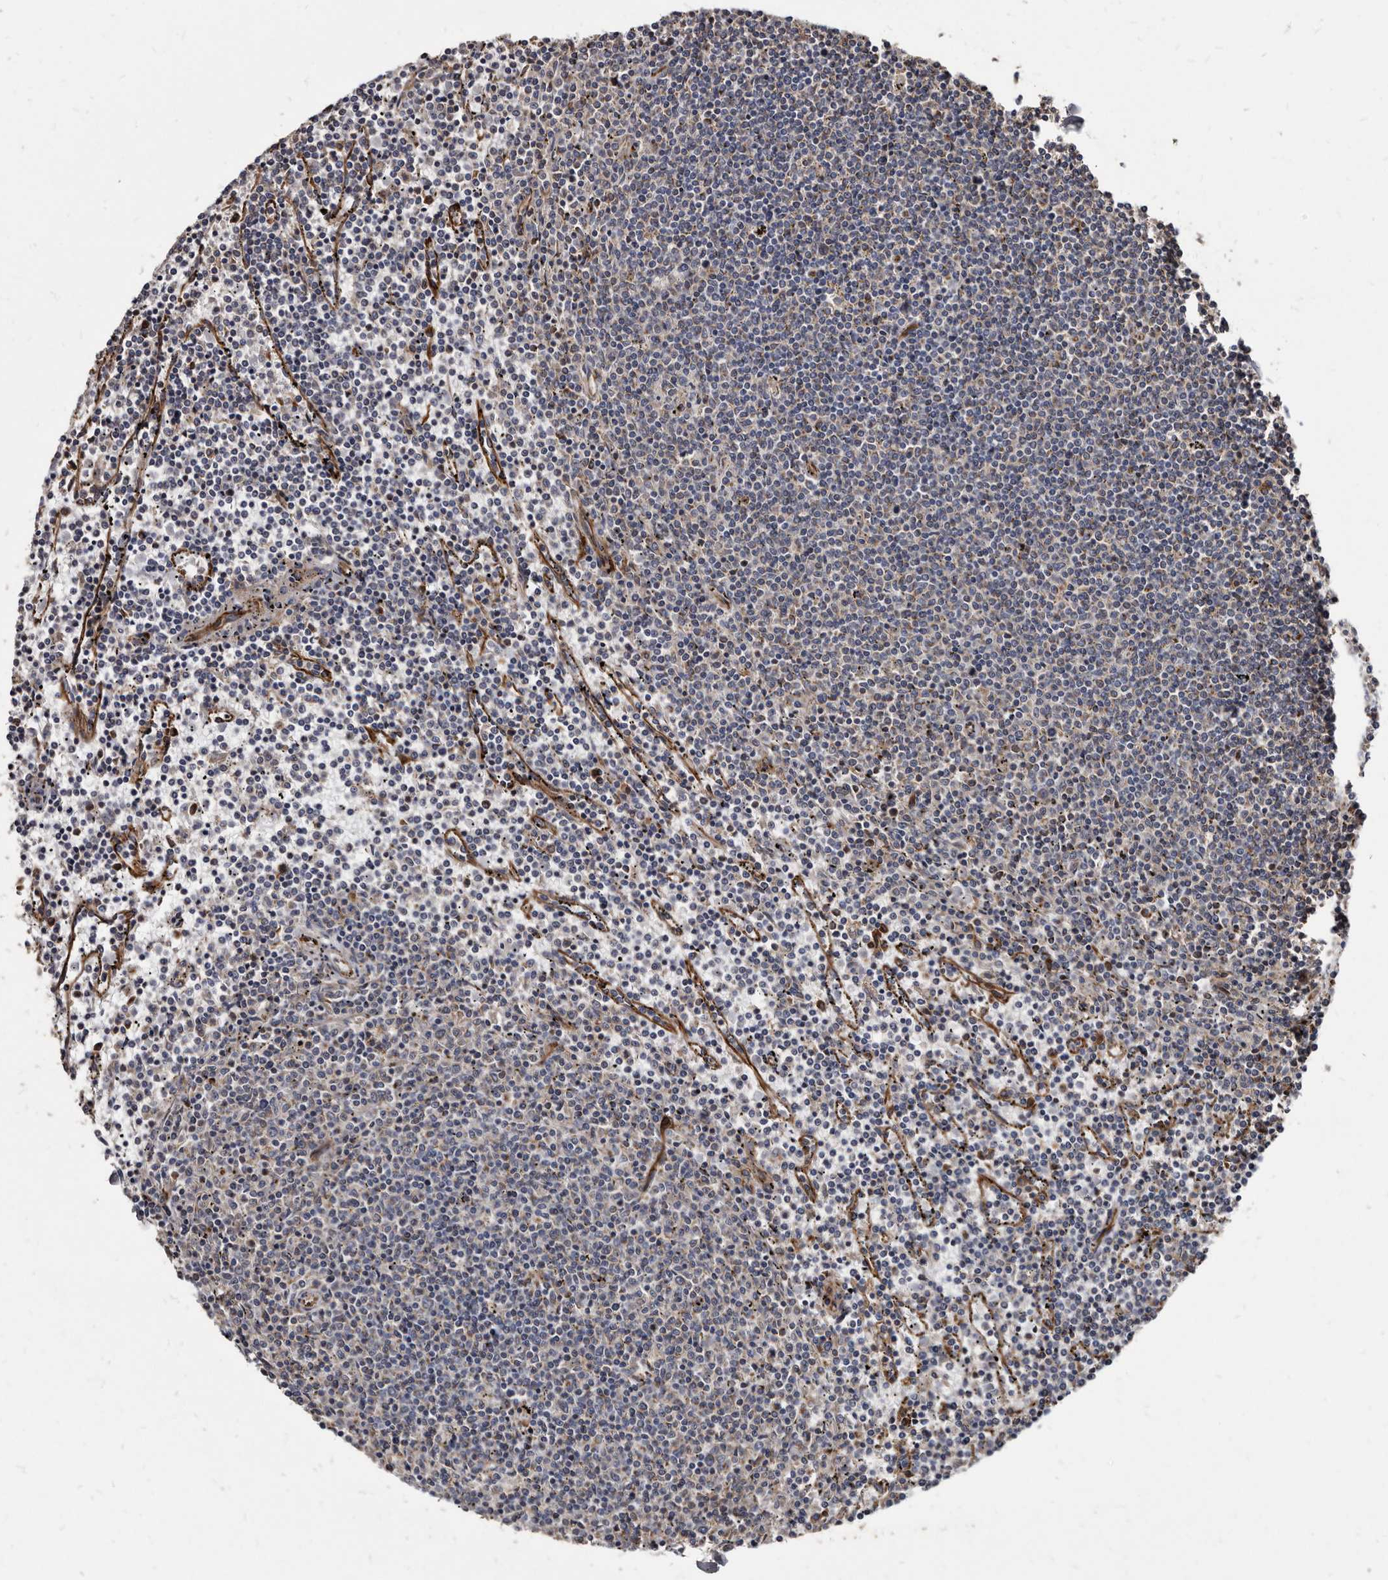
{"staining": {"intensity": "negative", "quantity": "none", "location": "none"}, "tissue": "lymphoma", "cell_type": "Tumor cells", "image_type": "cancer", "snomed": [{"axis": "morphology", "description": "Malignant lymphoma, non-Hodgkin's type, Low grade"}, {"axis": "topography", "description": "Spleen"}], "caption": "The image shows no significant positivity in tumor cells of lymphoma.", "gene": "KCTD20", "patient": {"sex": "female", "age": 50}}